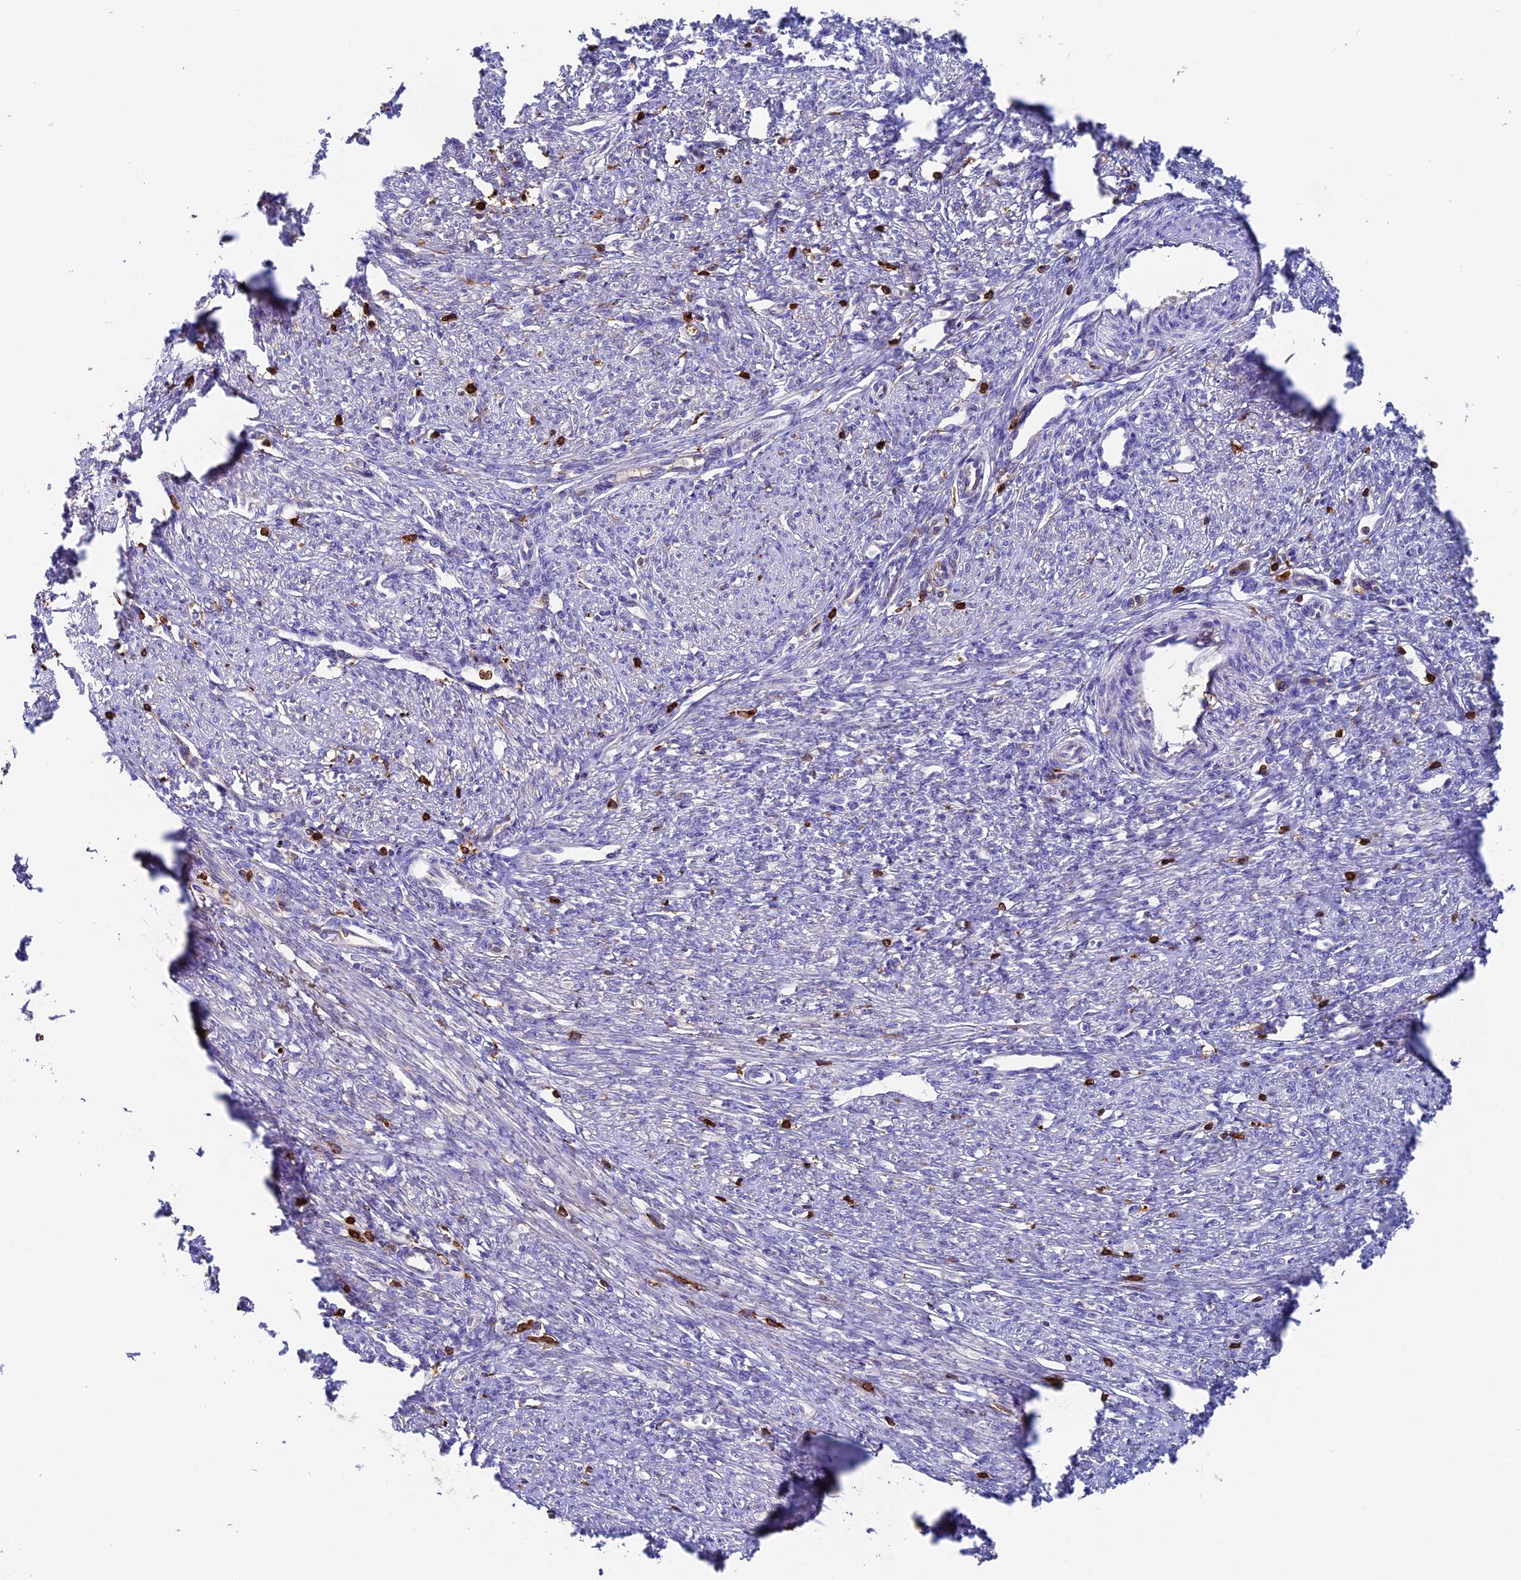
{"staining": {"intensity": "negative", "quantity": "none", "location": "none"}, "tissue": "smooth muscle", "cell_type": "Smooth muscle cells", "image_type": "normal", "snomed": [{"axis": "morphology", "description": "Normal tissue, NOS"}, {"axis": "topography", "description": "Smooth muscle"}, {"axis": "topography", "description": "Uterus"}], "caption": "Micrograph shows no significant protein expression in smooth muscle cells of normal smooth muscle.", "gene": "ADAT1", "patient": {"sex": "female", "age": 59}}